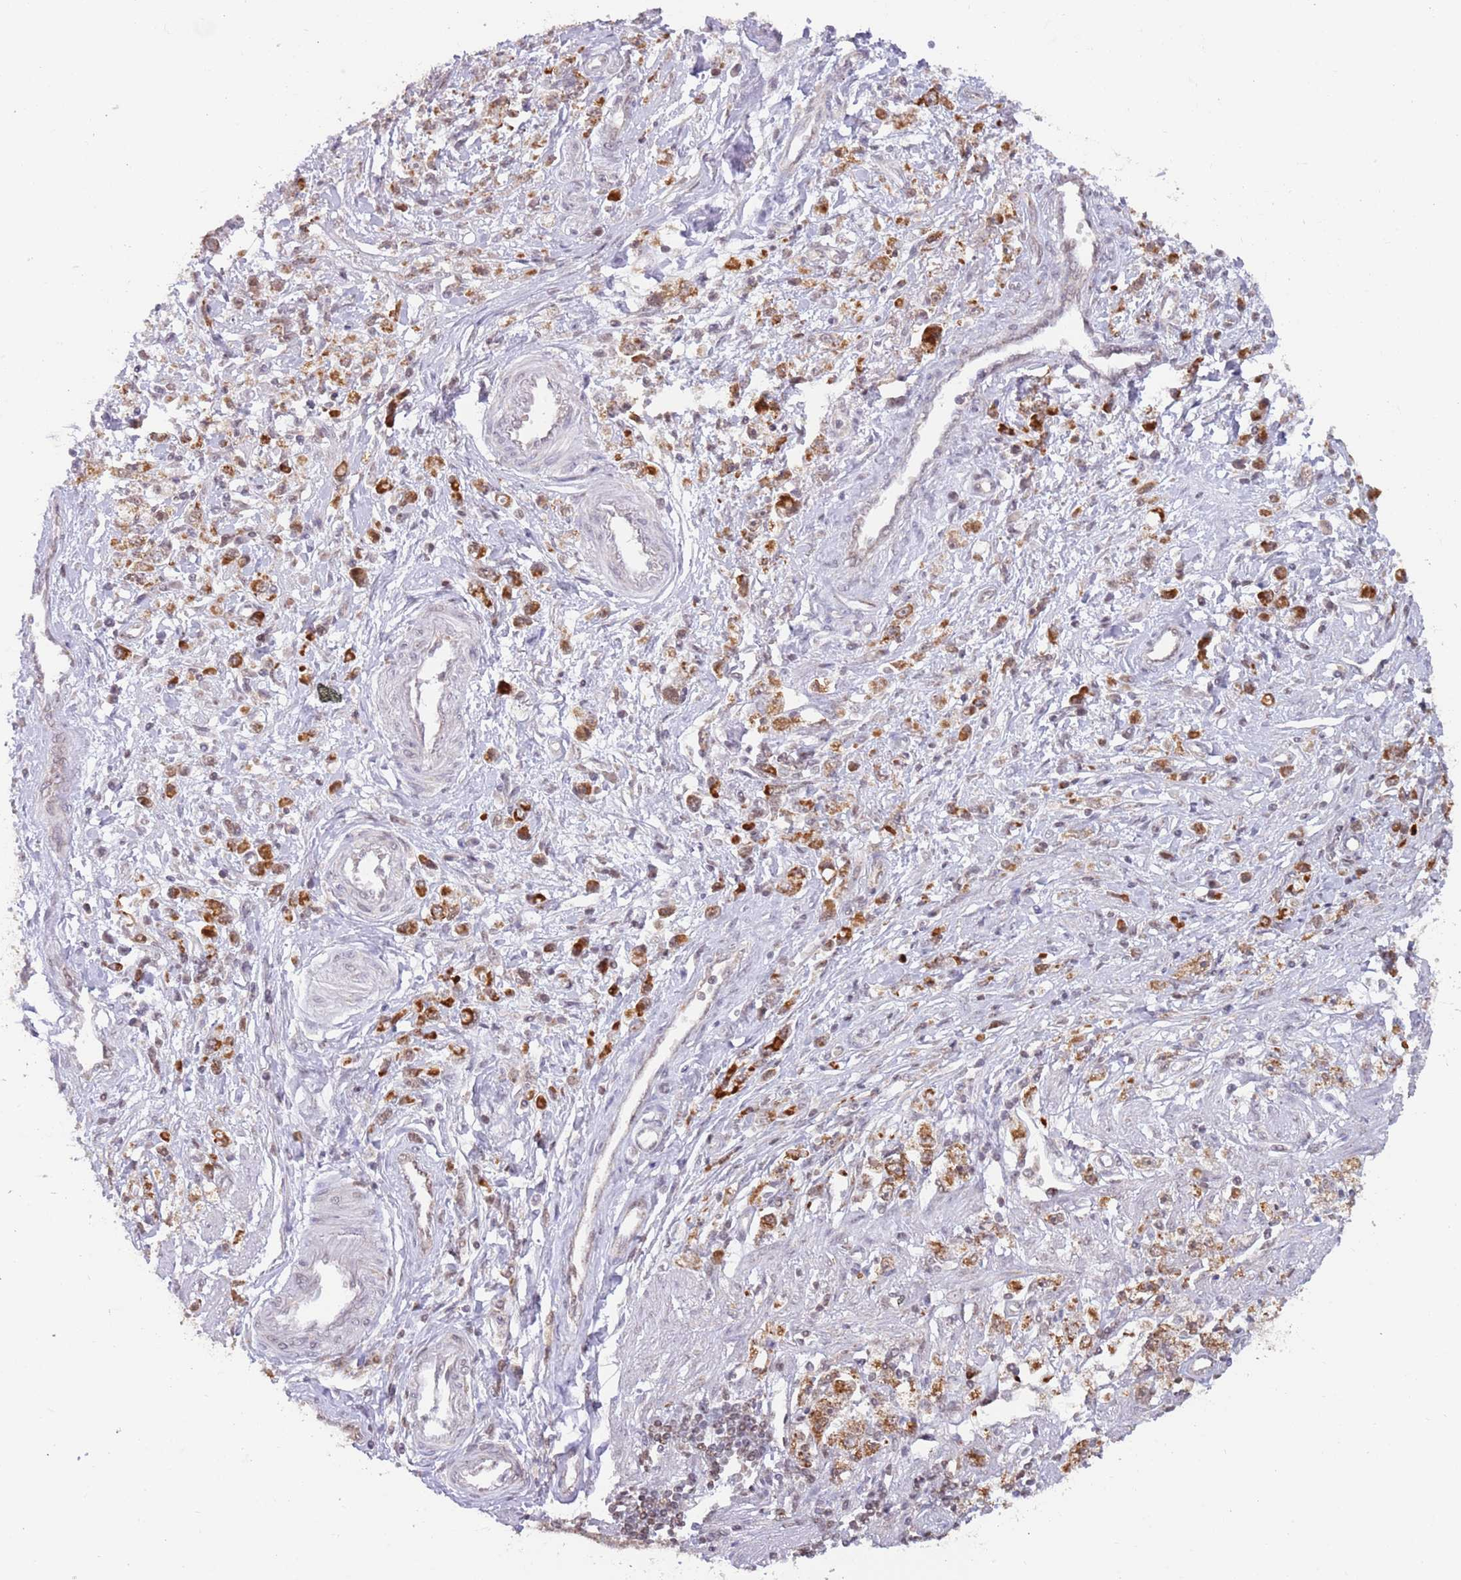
{"staining": {"intensity": "strong", "quantity": ">75%", "location": "cytoplasmic/membranous"}, "tissue": "stomach cancer", "cell_type": "Tumor cells", "image_type": "cancer", "snomed": [{"axis": "morphology", "description": "Adenocarcinoma, NOS"}, {"axis": "topography", "description": "Stomach"}], "caption": "Immunohistochemical staining of adenocarcinoma (stomach) exhibits high levels of strong cytoplasmic/membranous positivity in approximately >75% of tumor cells.", "gene": "TIMM13", "patient": {"sex": "female", "age": 59}}